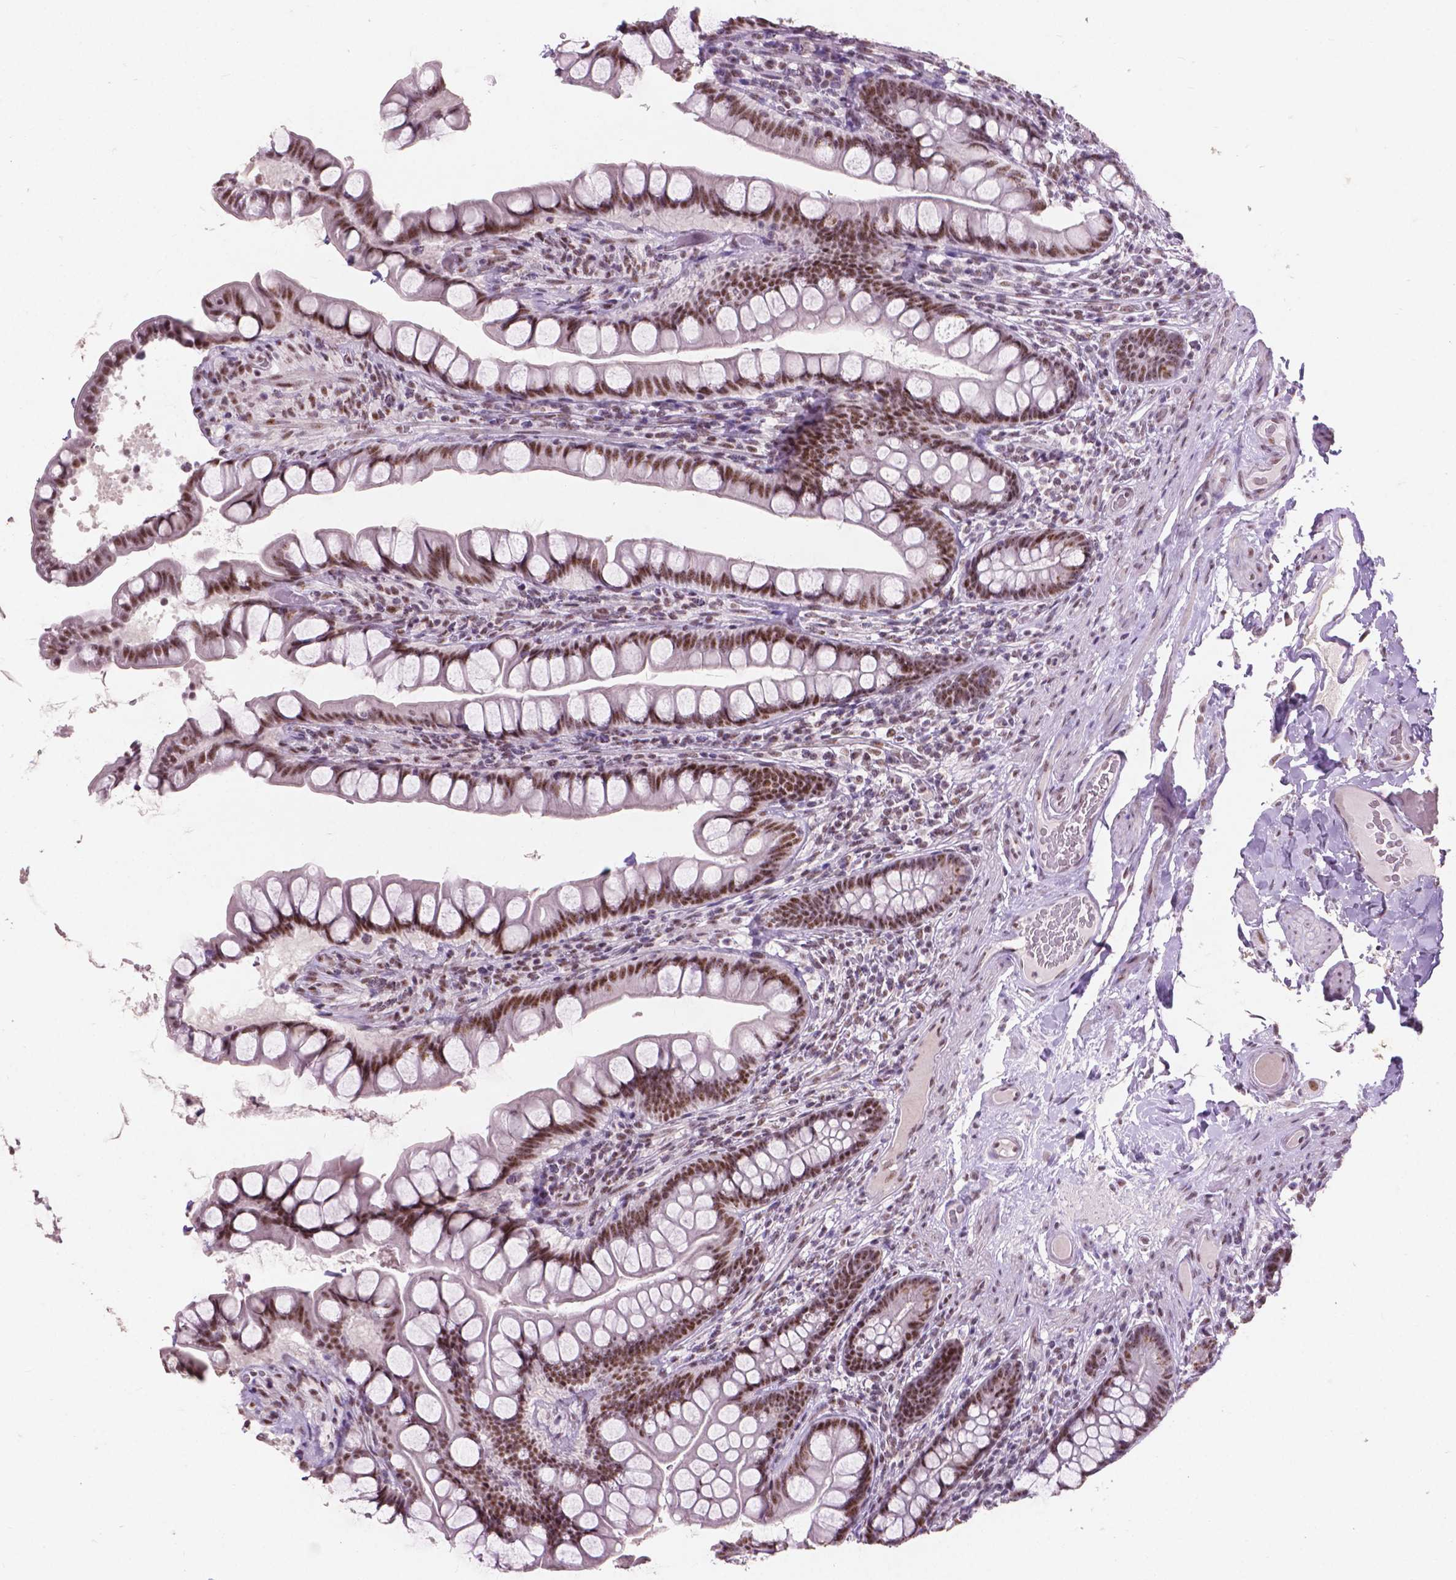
{"staining": {"intensity": "moderate", "quantity": ">75%", "location": "cytoplasmic/membranous,nuclear"}, "tissue": "small intestine", "cell_type": "Glandular cells", "image_type": "normal", "snomed": [{"axis": "morphology", "description": "Normal tissue, NOS"}, {"axis": "topography", "description": "Small intestine"}], "caption": "Glandular cells reveal medium levels of moderate cytoplasmic/membranous,nuclear staining in about >75% of cells in unremarkable small intestine. (Brightfield microscopy of DAB IHC at high magnification).", "gene": "COIL", "patient": {"sex": "male", "age": 70}}